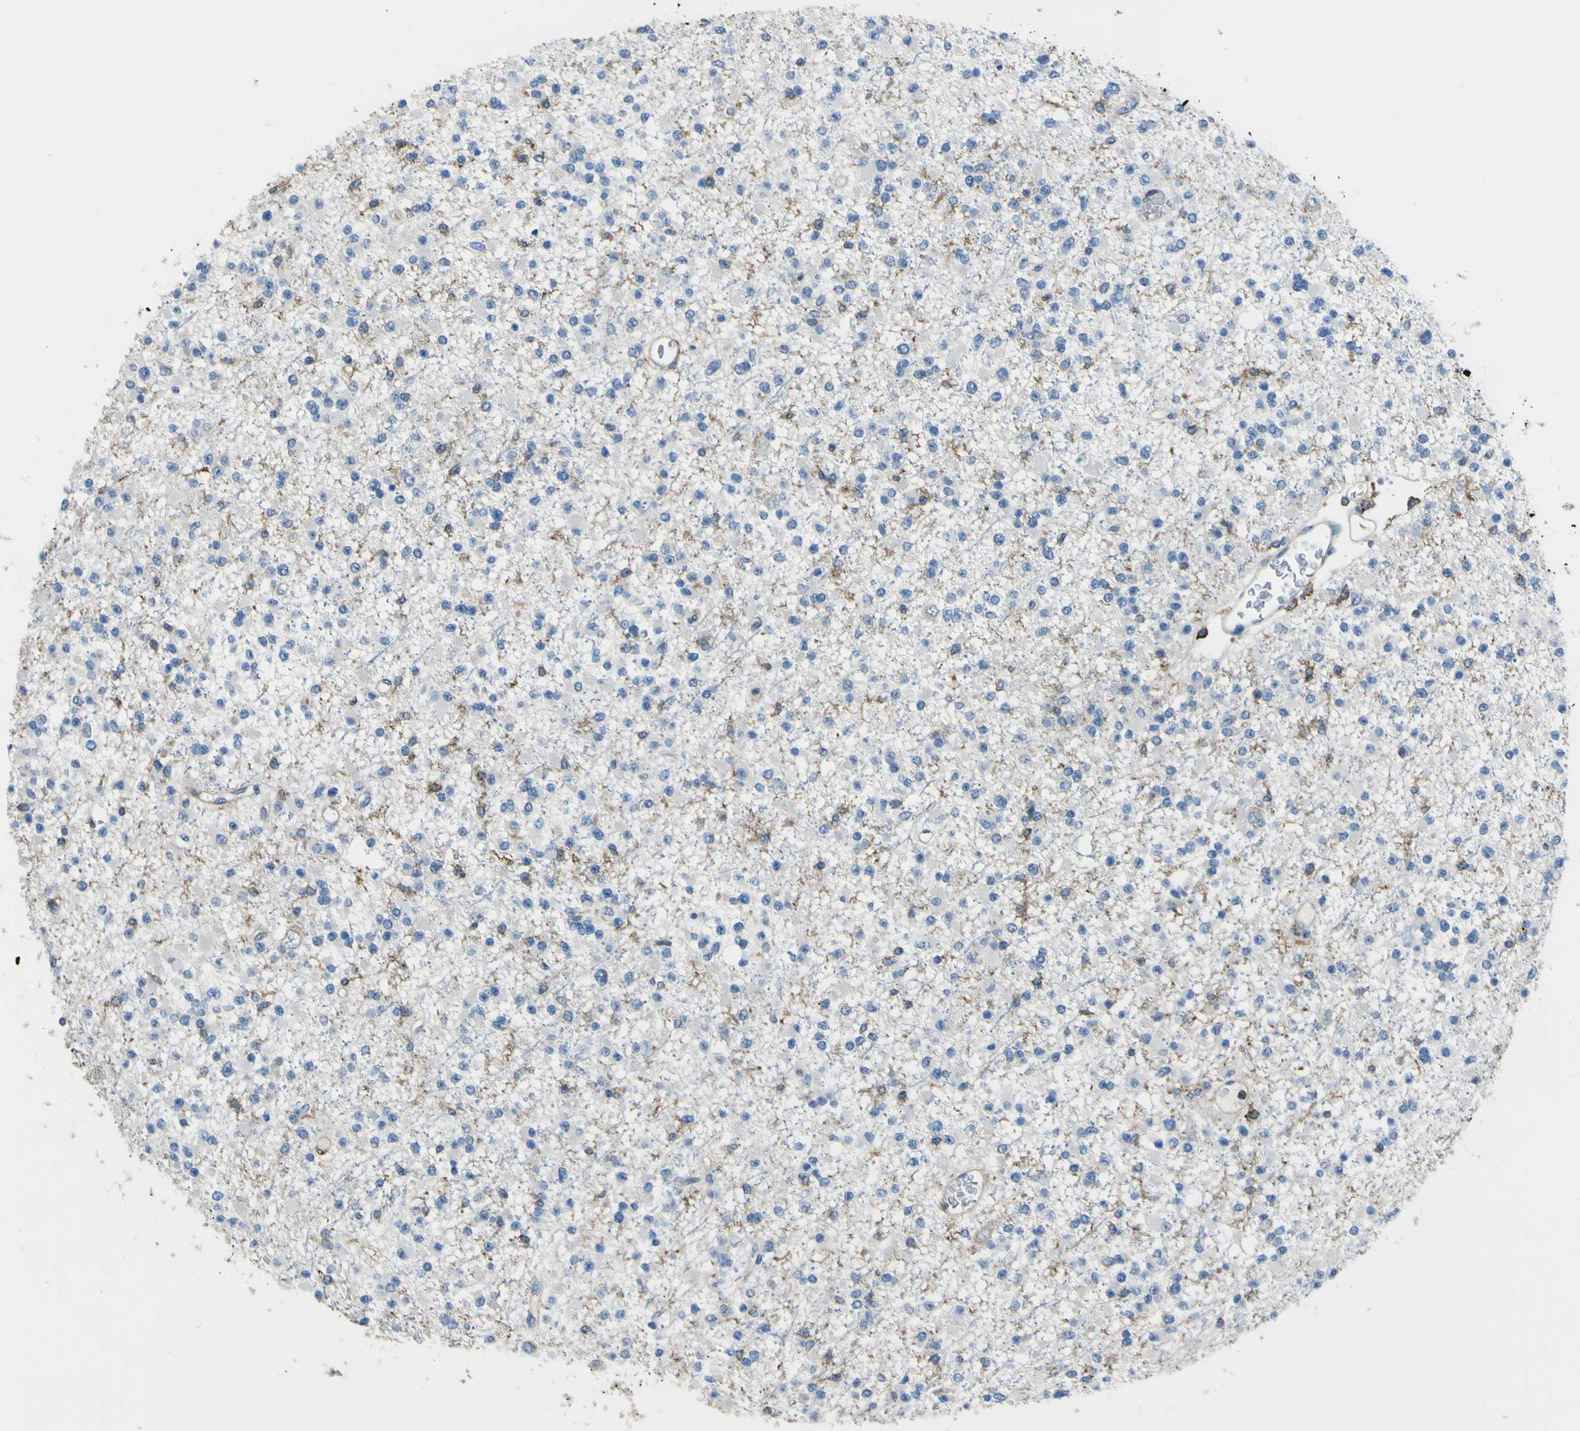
{"staining": {"intensity": "moderate", "quantity": "<25%", "location": "cytoplasmic/membranous"}, "tissue": "glioma", "cell_type": "Tumor cells", "image_type": "cancer", "snomed": [{"axis": "morphology", "description": "Glioma, malignant, Low grade"}, {"axis": "topography", "description": "Brain"}], "caption": "DAB (3,3'-diaminobenzidine) immunohistochemical staining of glioma reveals moderate cytoplasmic/membranous protein expression in about <25% of tumor cells. The staining is performed using DAB brown chromogen to label protein expression. The nuclei are counter-stained blue using hematoxylin.", "gene": "LAIR1", "patient": {"sex": "female", "age": 22}}